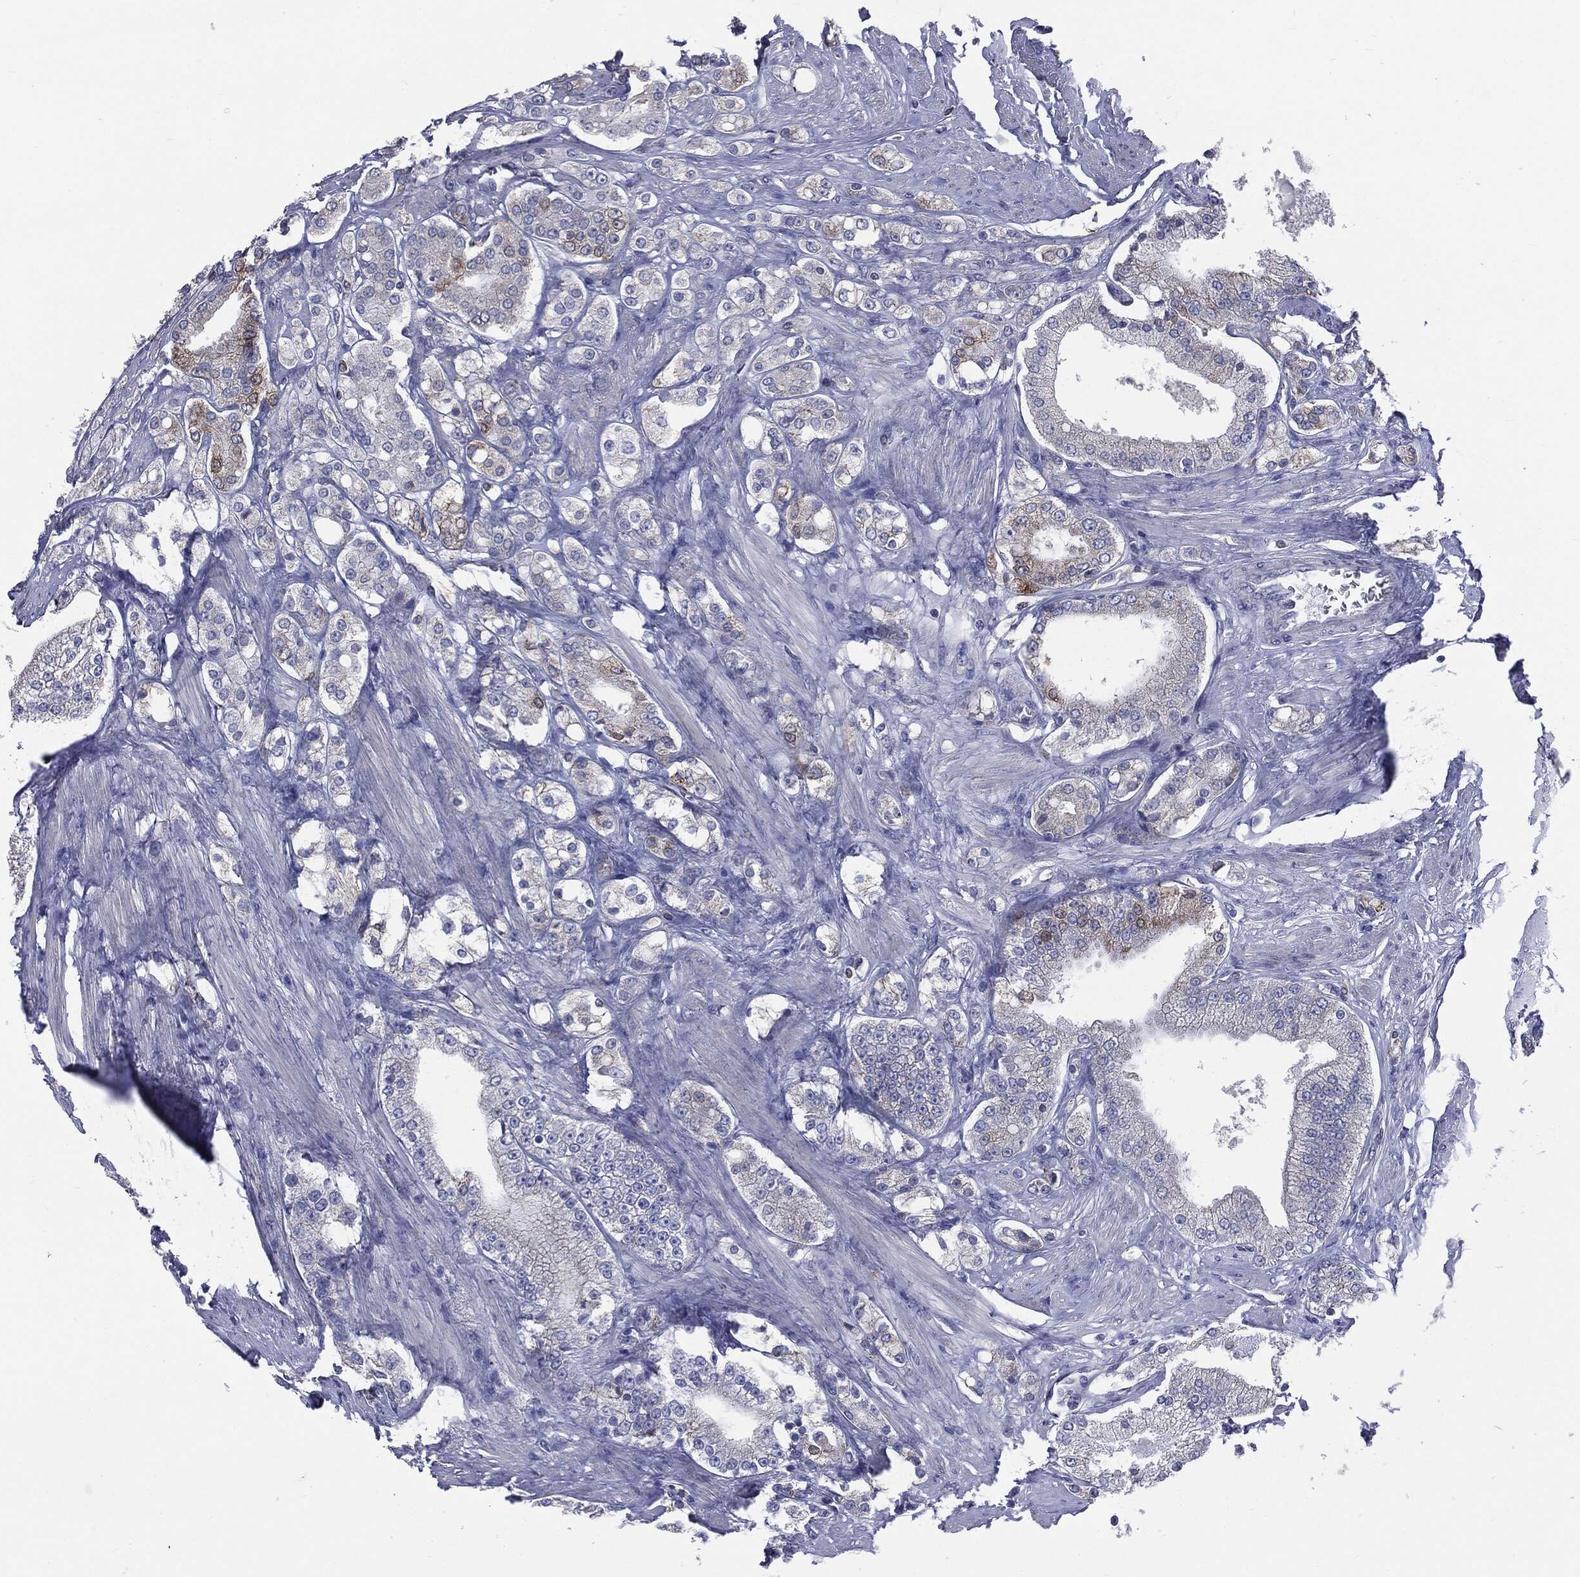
{"staining": {"intensity": "weak", "quantity": "<25%", "location": "cytoplasmic/membranous"}, "tissue": "prostate cancer", "cell_type": "Tumor cells", "image_type": "cancer", "snomed": [{"axis": "morphology", "description": "Adenocarcinoma, NOS"}, {"axis": "topography", "description": "Prostate and seminal vesicle, NOS"}, {"axis": "topography", "description": "Prostate"}], "caption": "Image shows no protein expression in tumor cells of adenocarcinoma (prostate) tissue.", "gene": "PTGS2", "patient": {"sex": "male", "age": 67}}